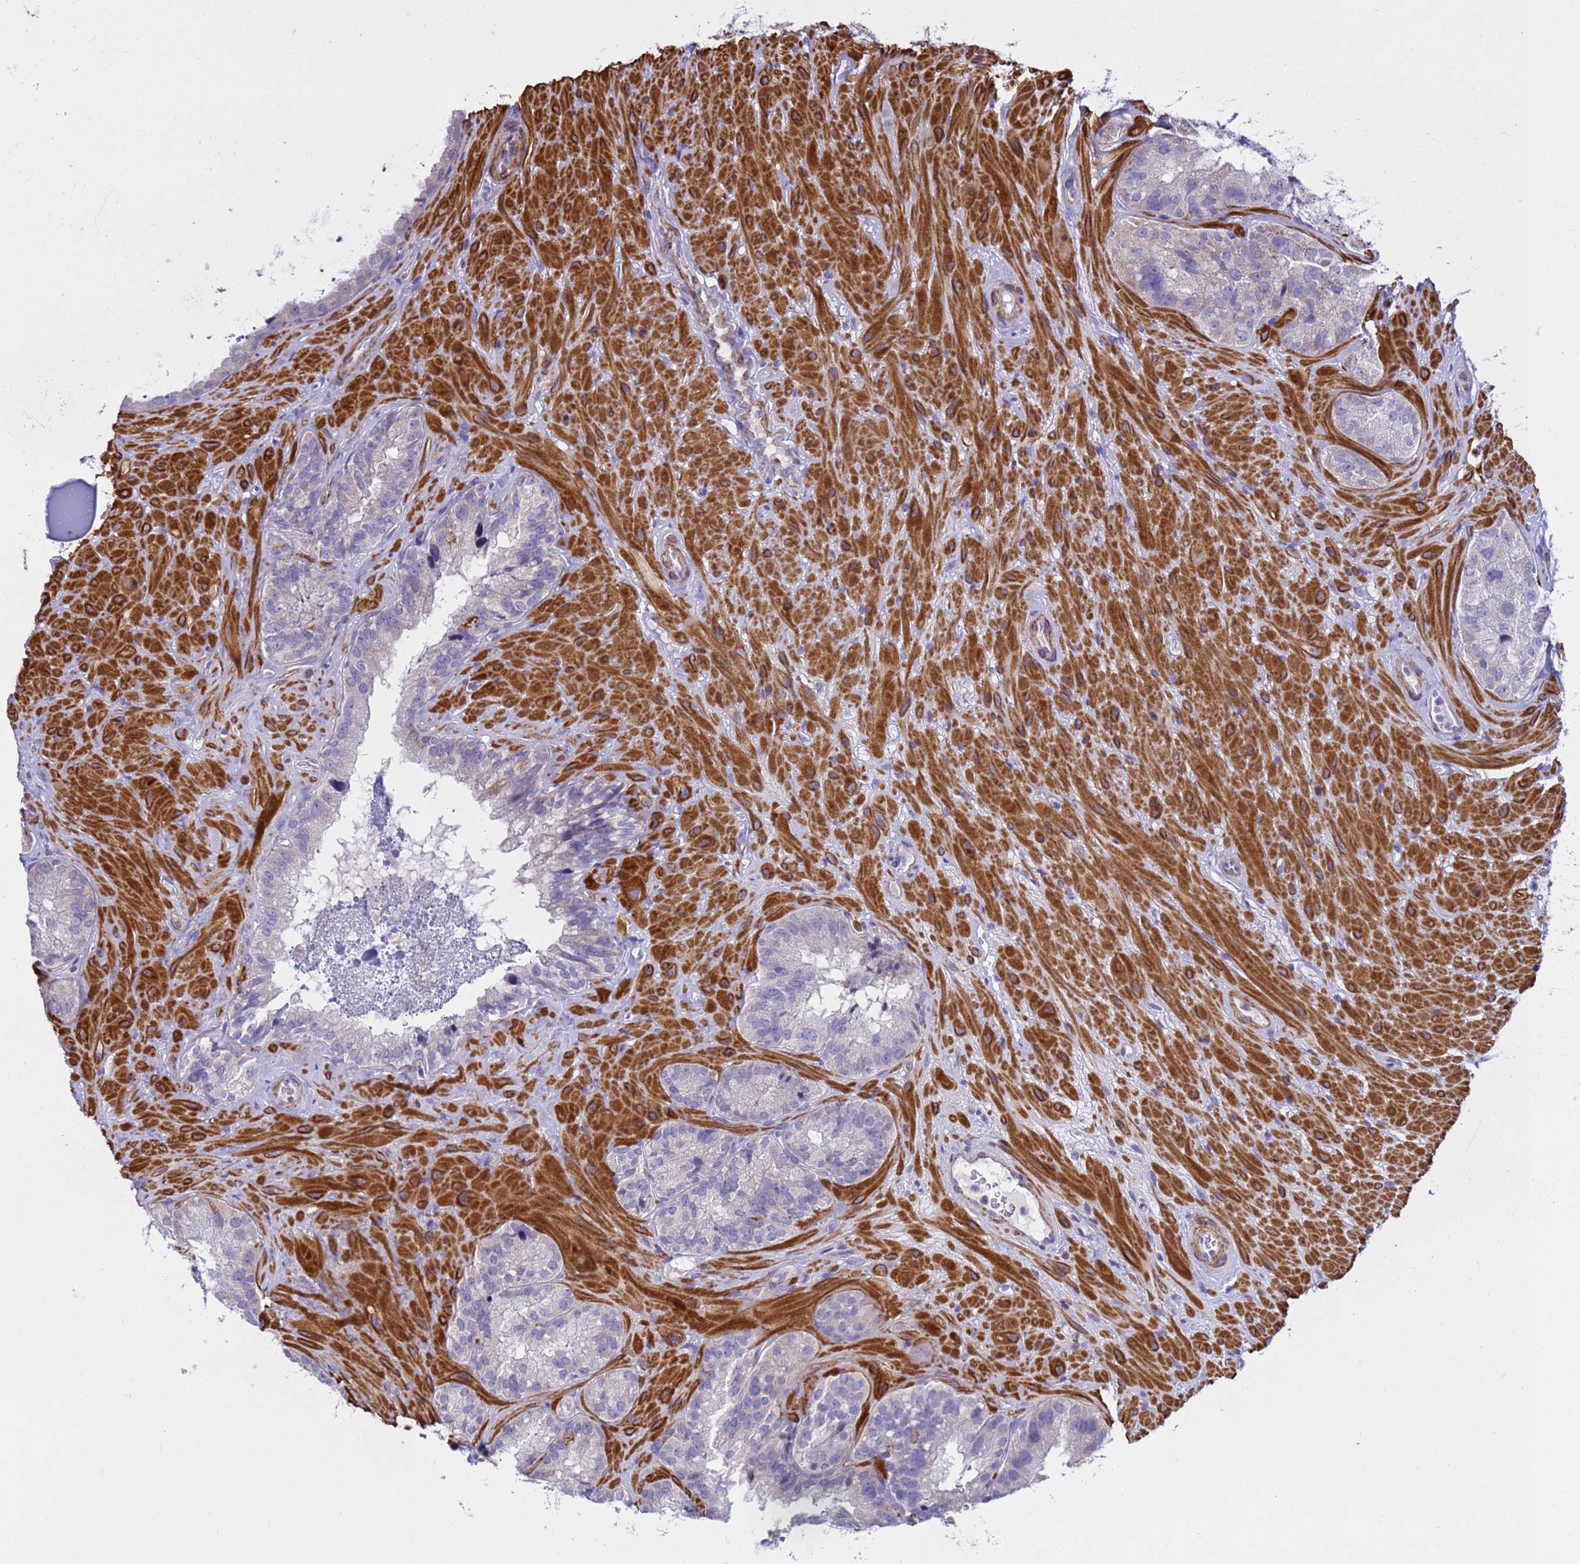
{"staining": {"intensity": "negative", "quantity": "none", "location": "none"}, "tissue": "seminal vesicle", "cell_type": "Glandular cells", "image_type": "normal", "snomed": [{"axis": "morphology", "description": "Normal tissue, NOS"}, {"axis": "topography", "description": "Seminal veicle"}], "caption": "Immunohistochemistry (IHC) histopathology image of unremarkable seminal vesicle: seminal vesicle stained with DAB (3,3'-diaminobenzidine) exhibits no significant protein positivity in glandular cells.", "gene": "P2RX7", "patient": {"sex": "male", "age": 58}}